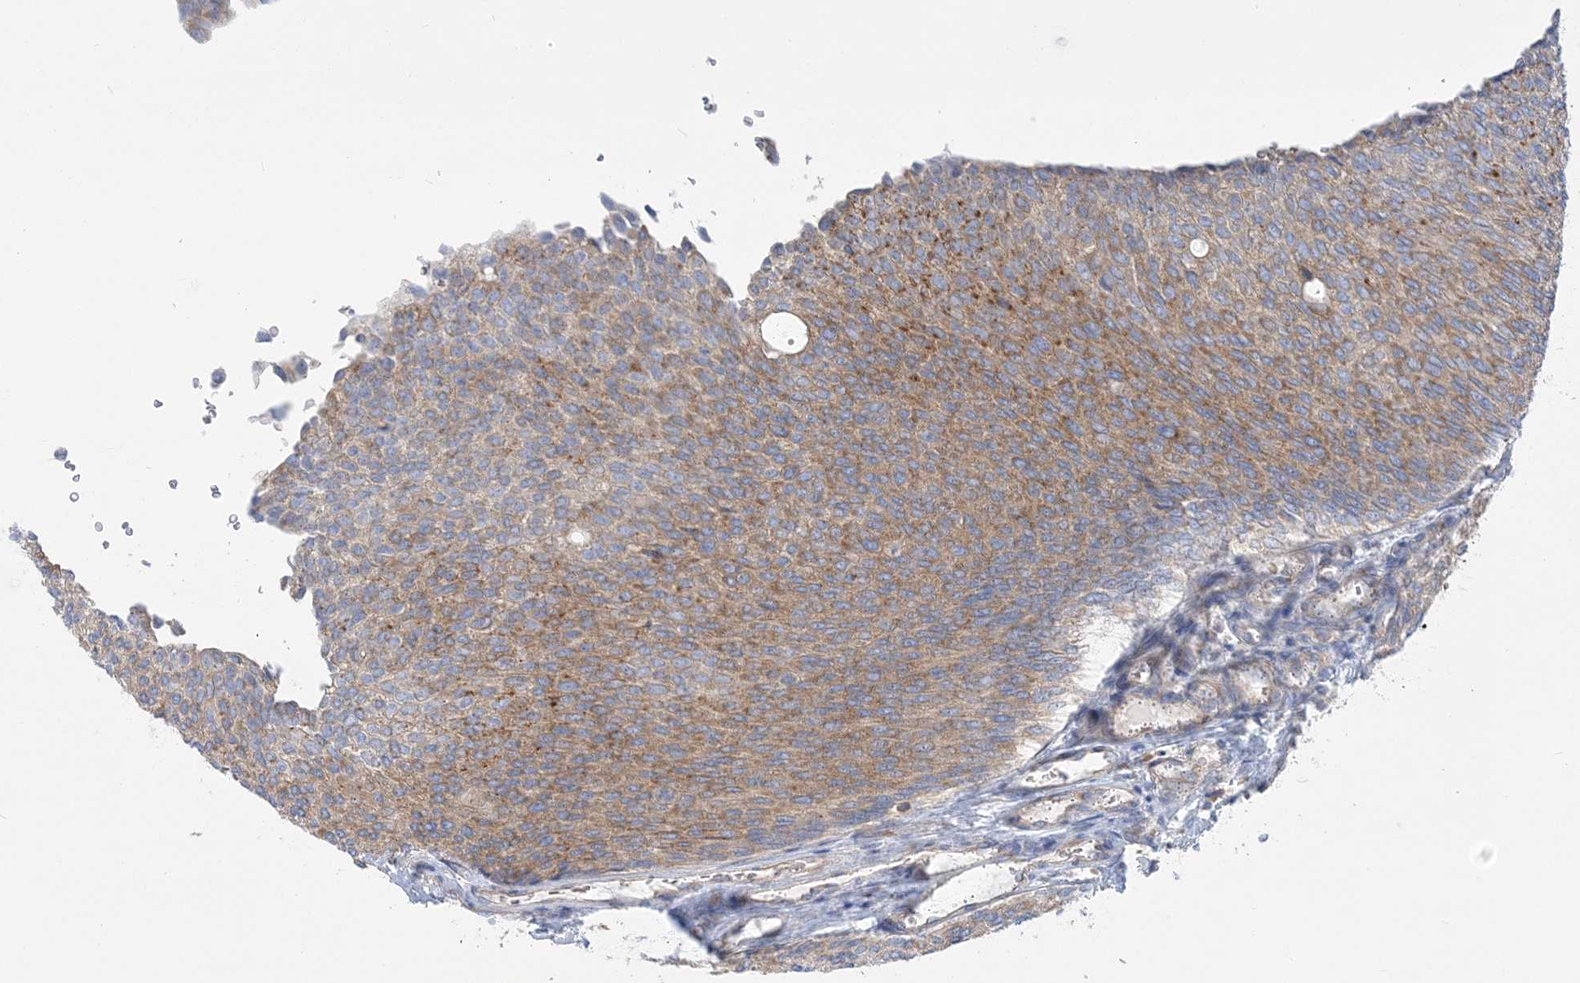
{"staining": {"intensity": "moderate", "quantity": "25%-75%", "location": "cytoplasmic/membranous"}, "tissue": "urothelial cancer", "cell_type": "Tumor cells", "image_type": "cancer", "snomed": [{"axis": "morphology", "description": "Urothelial carcinoma, Low grade"}, {"axis": "topography", "description": "Urinary bladder"}], "caption": "Moderate cytoplasmic/membranous expression for a protein is seen in approximately 25%-75% of tumor cells of urothelial carcinoma (low-grade) using IHC.", "gene": "FAM114A2", "patient": {"sex": "female", "age": 79}}